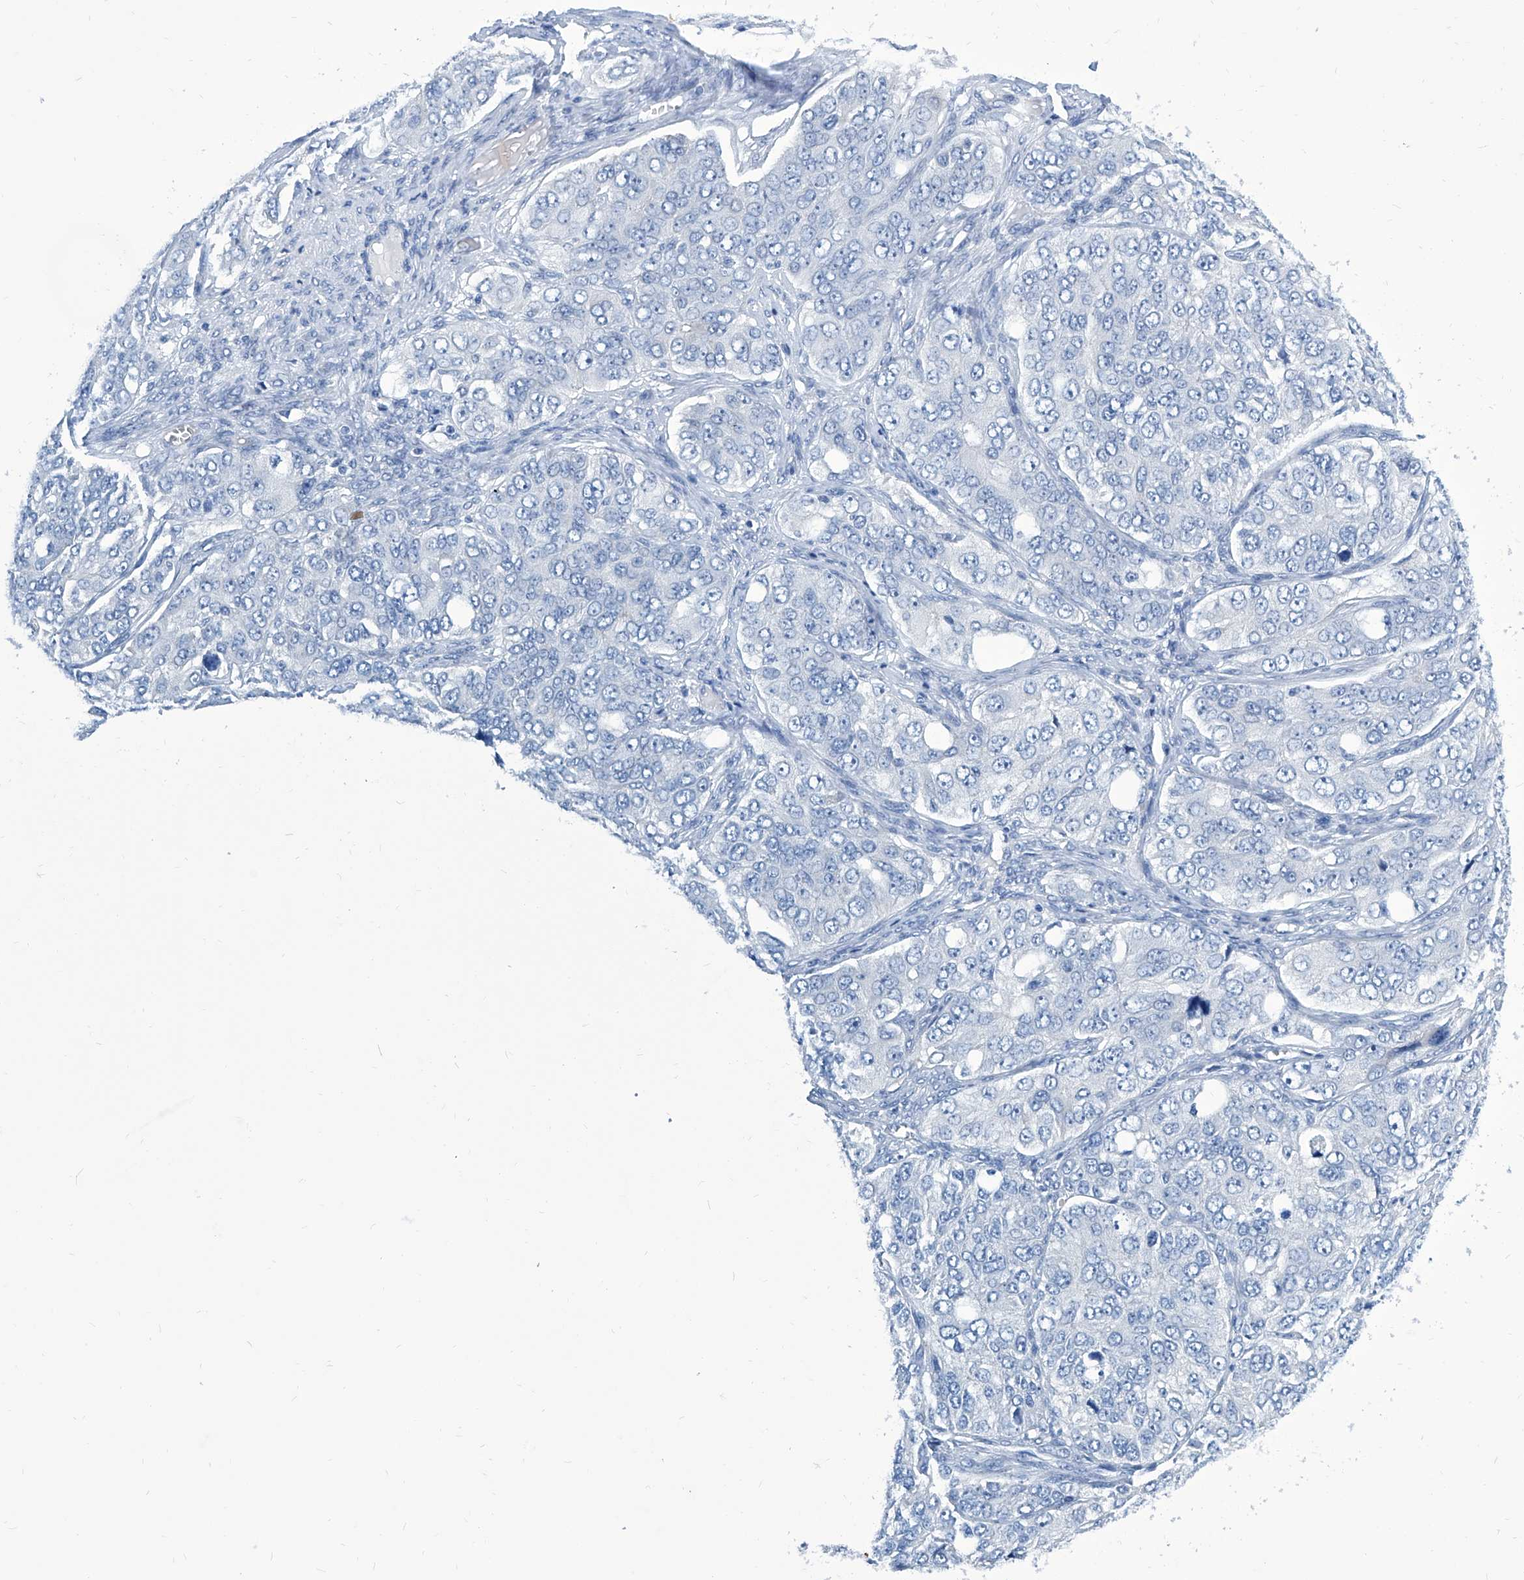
{"staining": {"intensity": "negative", "quantity": "none", "location": "none"}, "tissue": "ovarian cancer", "cell_type": "Tumor cells", "image_type": "cancer", "snomed": [{"axis": "morphology", "description": "Carcinoma, endometroid"}, {"axis": "topography", "description": "Ovary"}], "caption": "Immunohistochemistry (IHC) of ovarian endometroid carcinoma exhibits no positivity in tumor cells. (DAB immunohistochemistry with hematoxylin counter stain).", "gene": "ZNF519", "patient": {"sex": "female", "age": 51}}